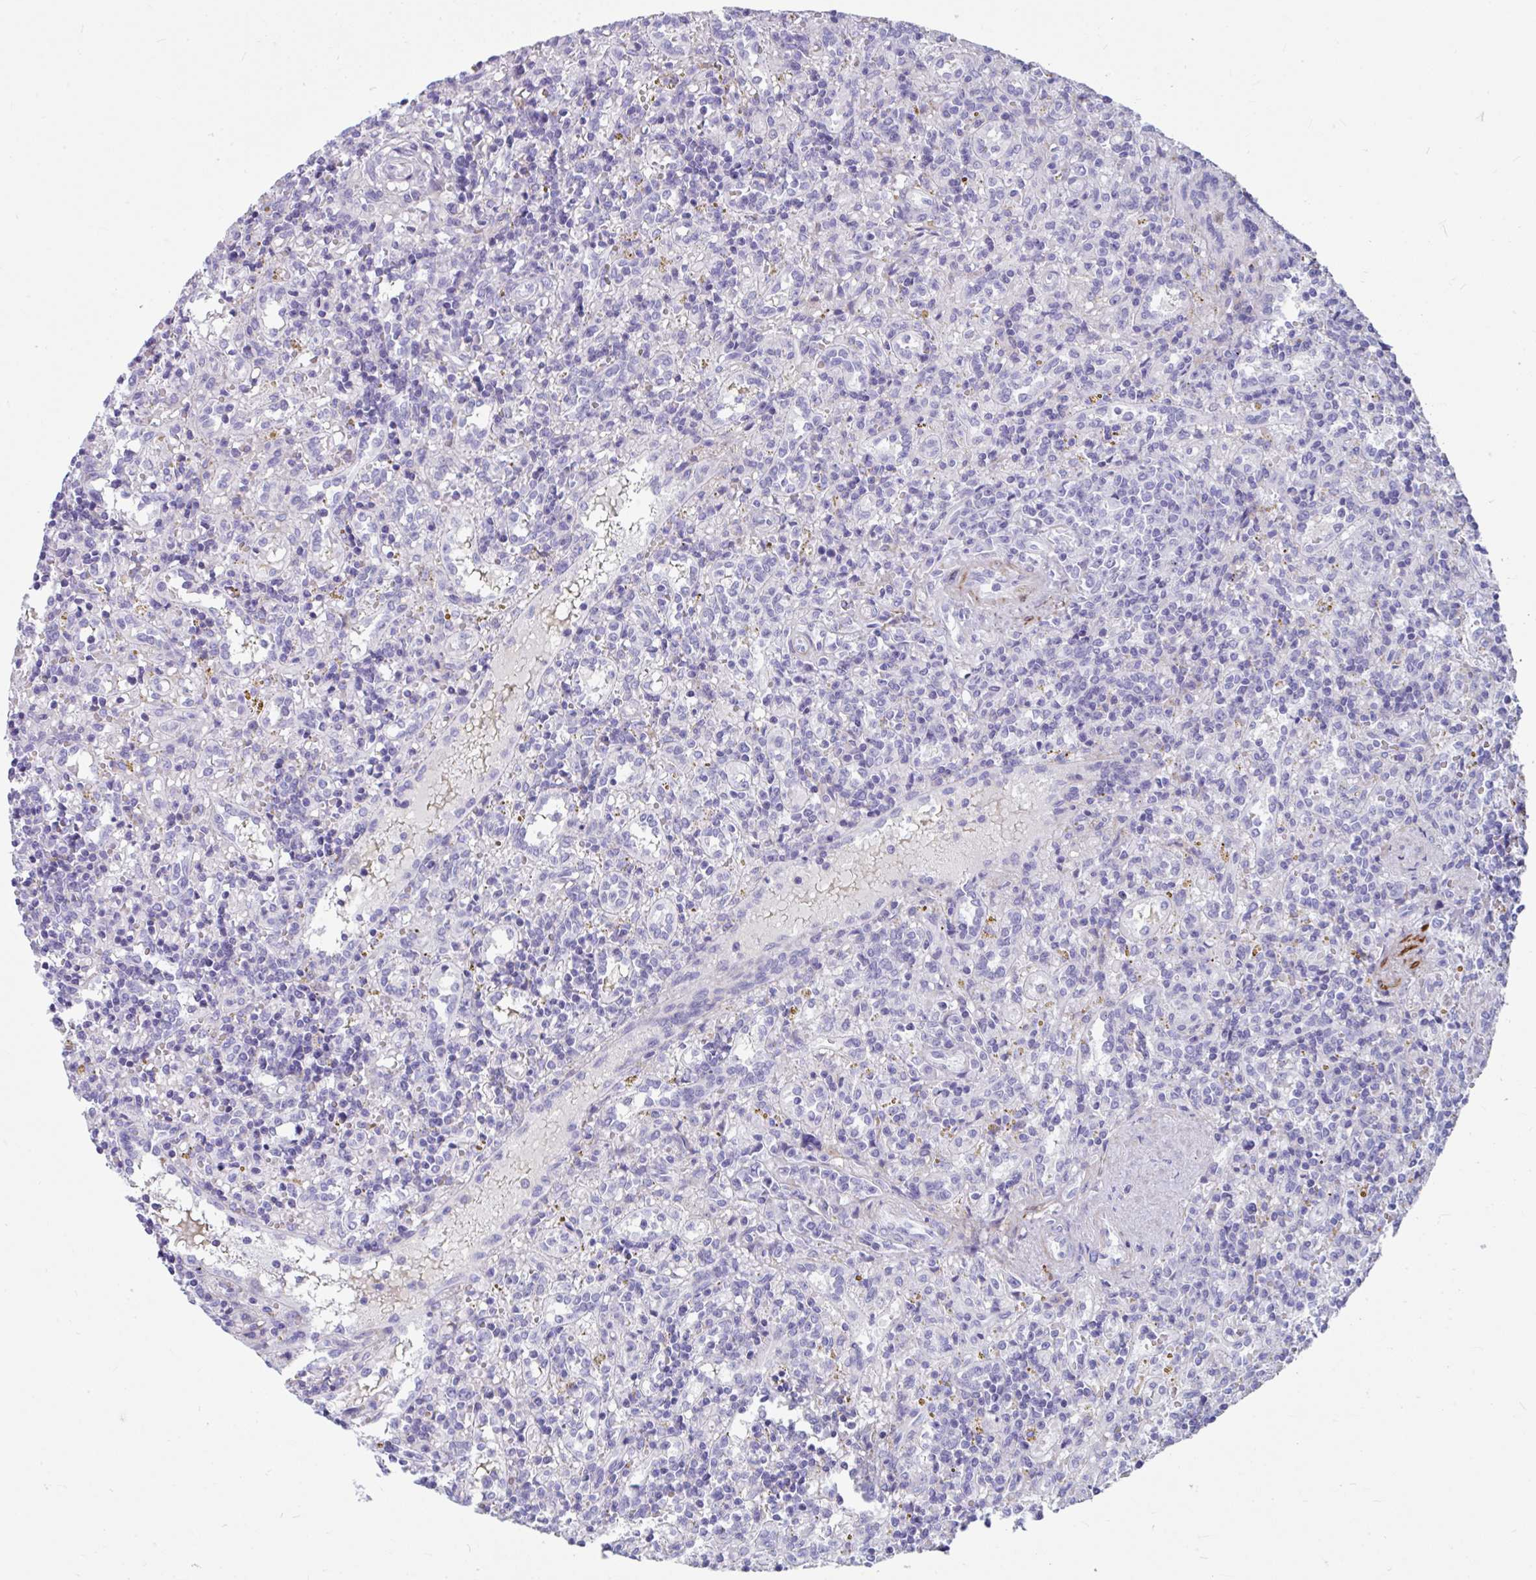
{"staining": {"intensity": "negative", "quantity": "none", "location": "none"}, "tissue": "lymphoma", "cell_type": "Tumor cells", "image_type": "cancer", "snomed": [{"axis": "morphology", "description": "Malignant lymphoma, non-Hodgkin's type, Low grade"}, {"axis": "topography", "description": "Spleen"}], "caption": "Low-grade malignant lymphoma, non-Hodgkin's type was stained to show a protein in brown. There is no significant positivity in tumor cells.", "gene": "GRXCR2", "patient": {"sex": "male", "age": 67}}